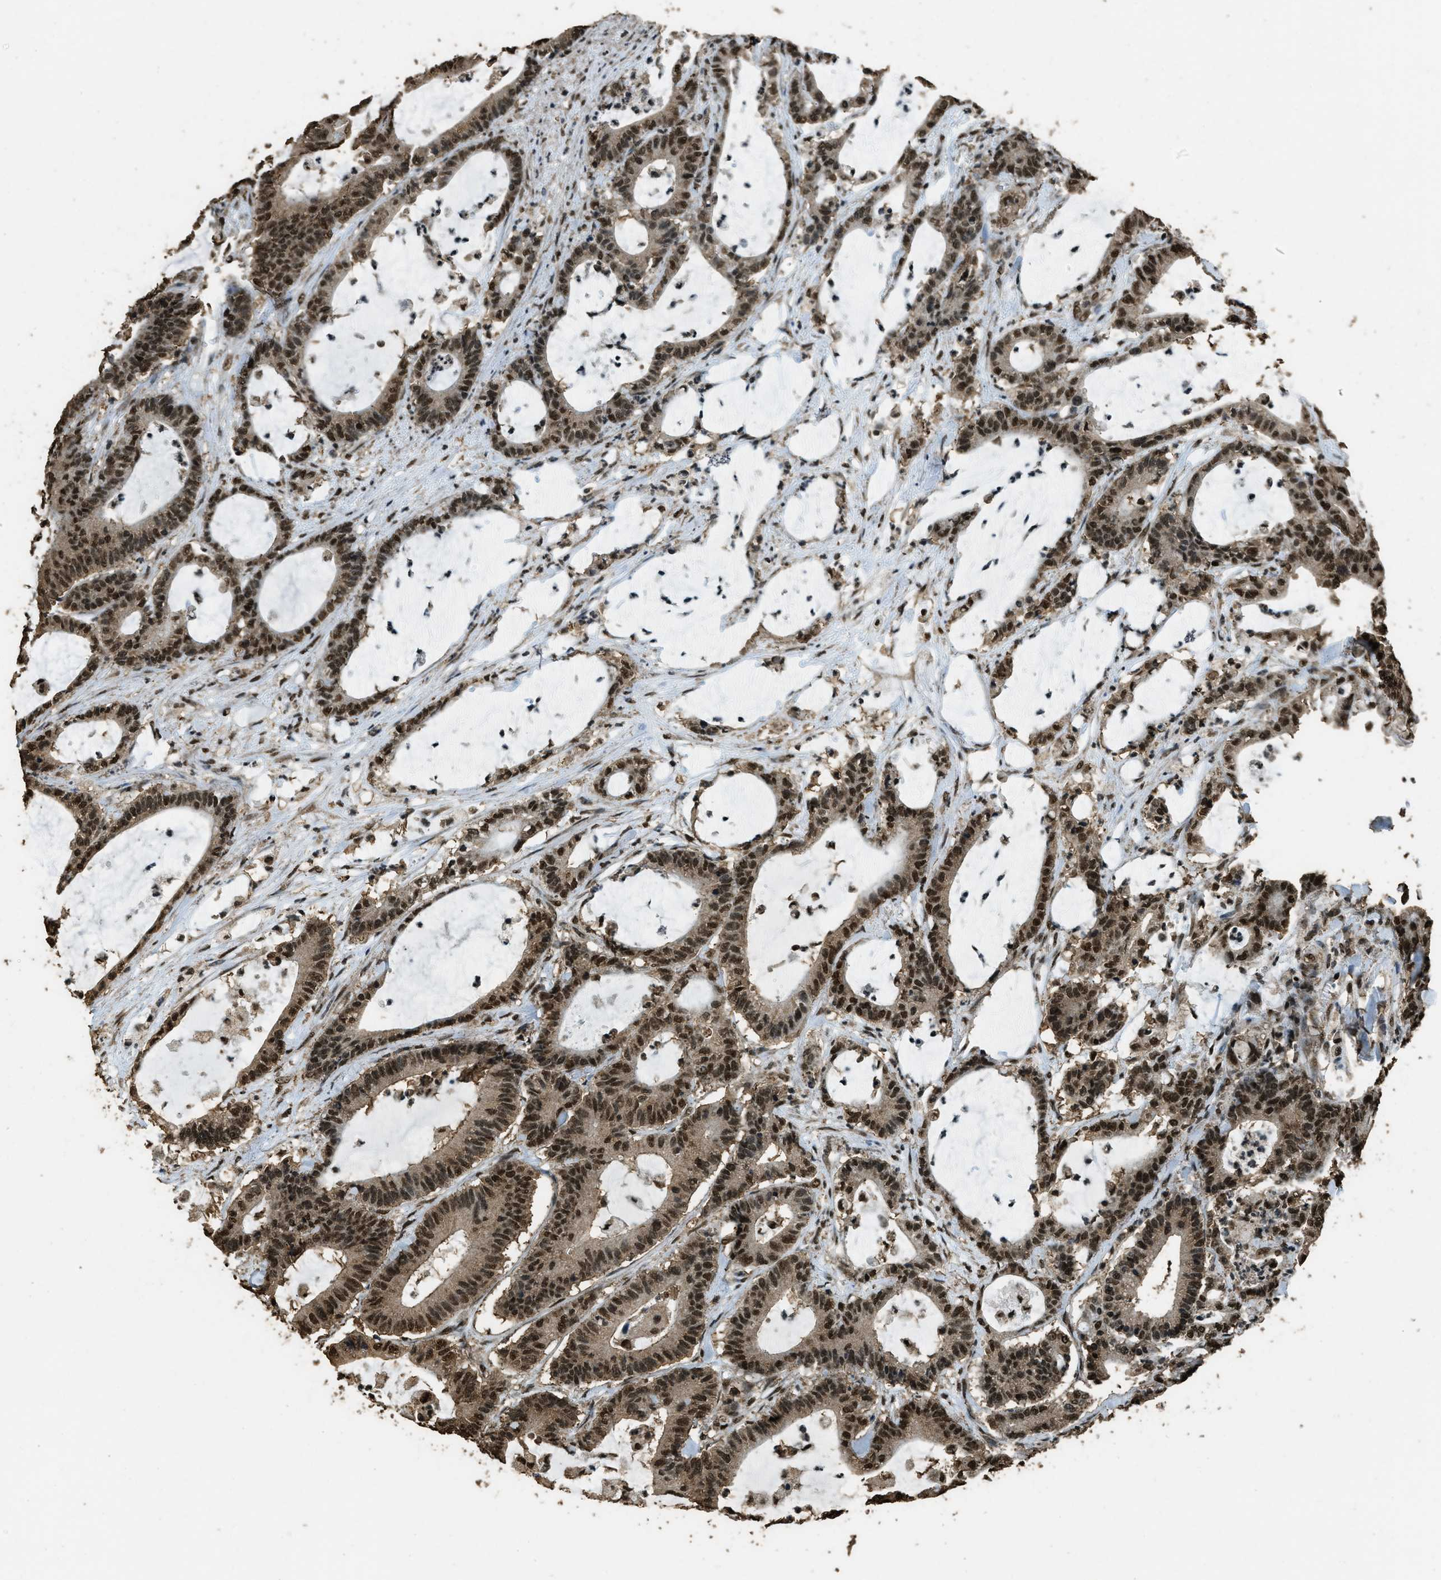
{"staining": {"intensity": "strong", "quantity": ">75%", "location": "nuclear"}, "tissue": "colorectal cancer", "cell_type": "Tumor cells", "image_type": "cancer", "snomed": [{"axis": "morphology", "description": "Adenocarcinoma, NOS"}, {"axis": "topography", "description": "Colon"}], "caption": "Tumor cells demonstrate strong nuclear expression in approximately >75% of cells in colorectal adenocarcinoma.", "gene": "MYB", "patient": {"sex": "female", "age": 84}}